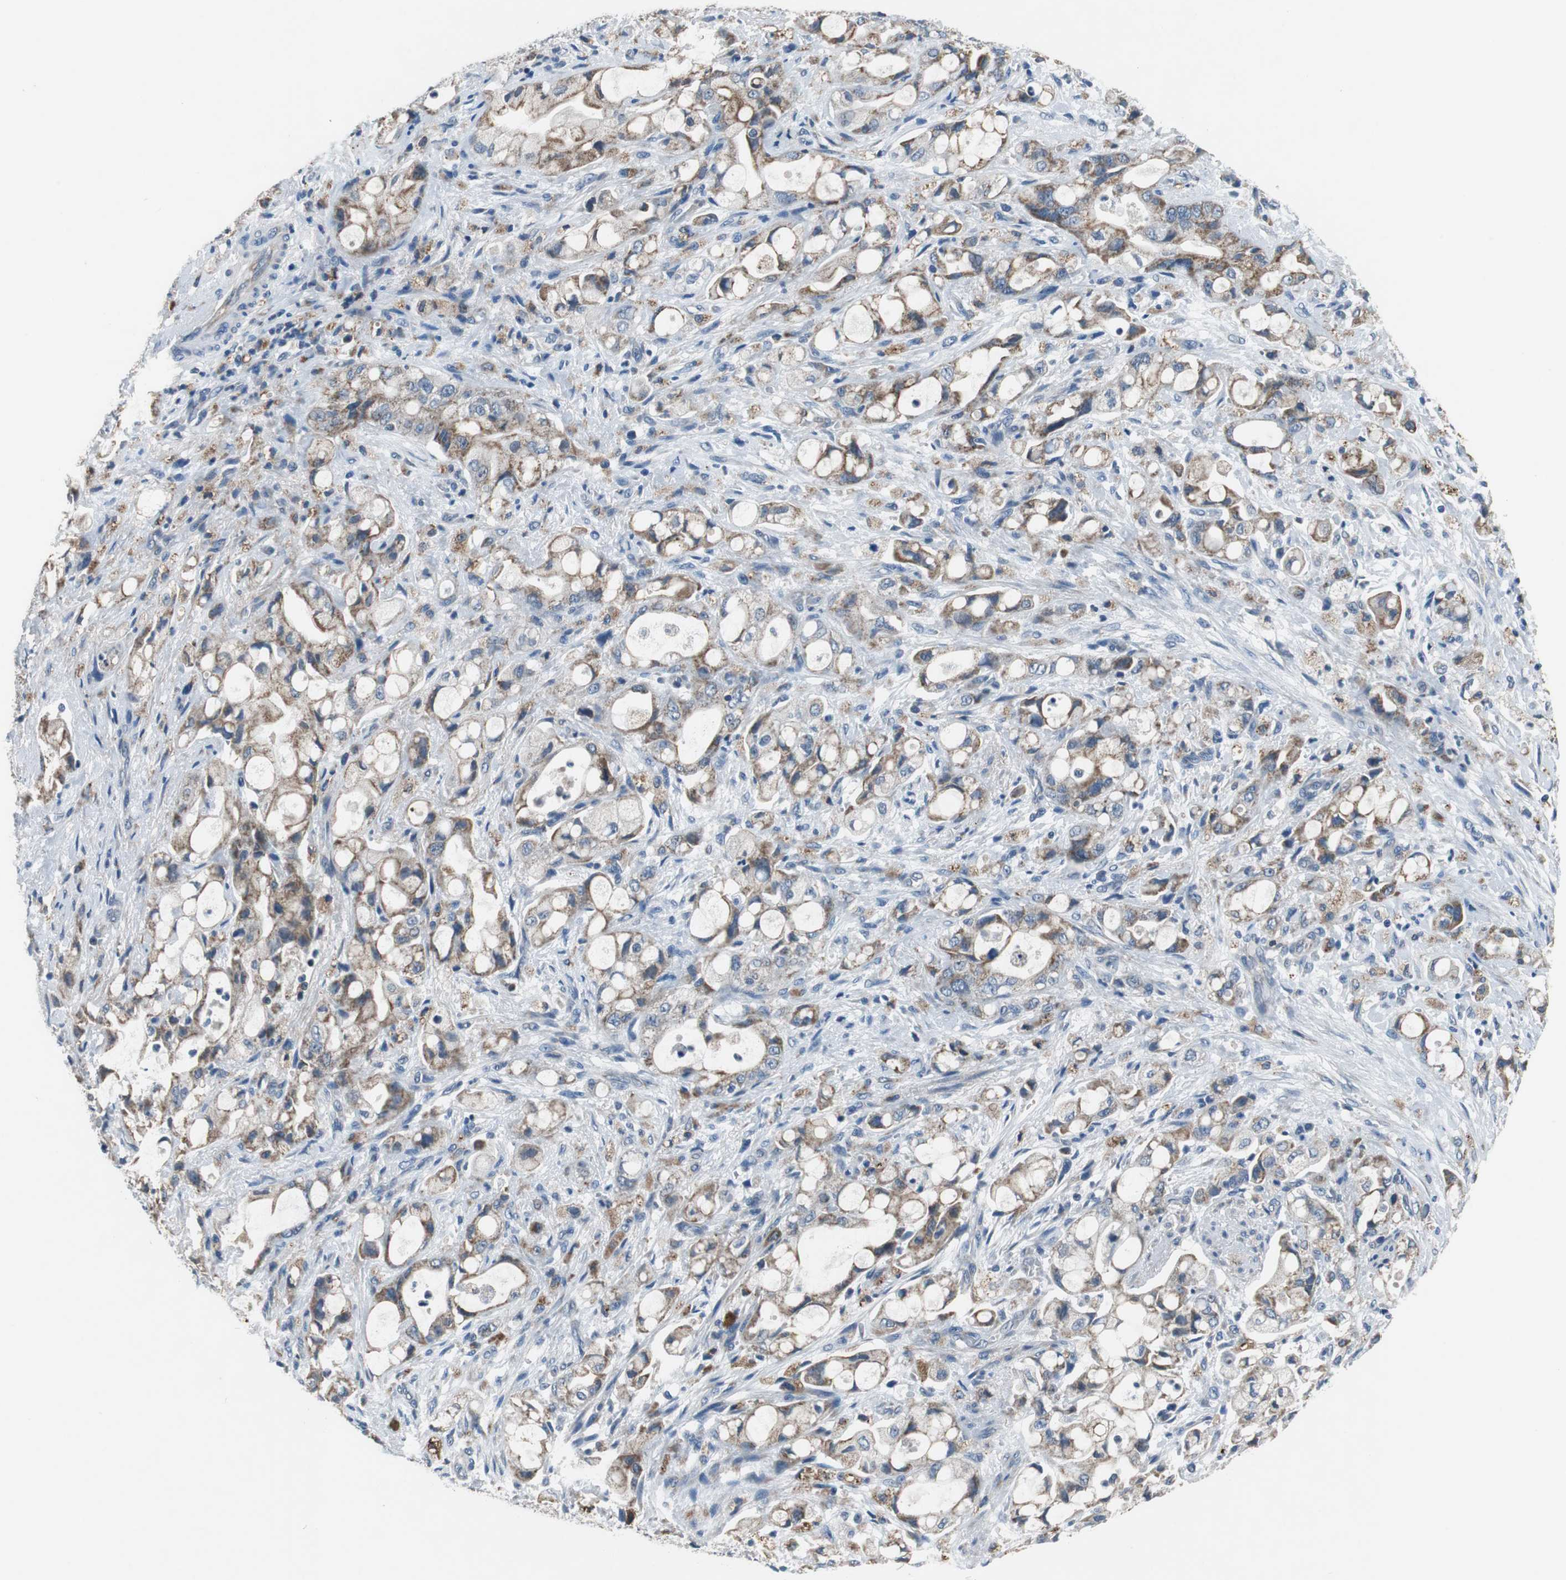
{"staining": {"intensity": "moderate", "quantity": "25%-75%", "location": "cytoplasmic/membranous"}, "tissue": "pancreatic cancer", "cell_type": "Tumor cells", "image_type": "cancer", "snomed": [{"axis": "morphology", "description": "Adenocarcinoma, NOS"}, {"axis": "topography", "description": "Pancreas"}], "caption": "This is an image of immunohistochemistry staining of pancreatic cancer, which shows moderate positivity in the cytoplasmic/membranous of tumor cells.", "gene": "NLGN1", "patient": {"sex": "male", "age": 79}}